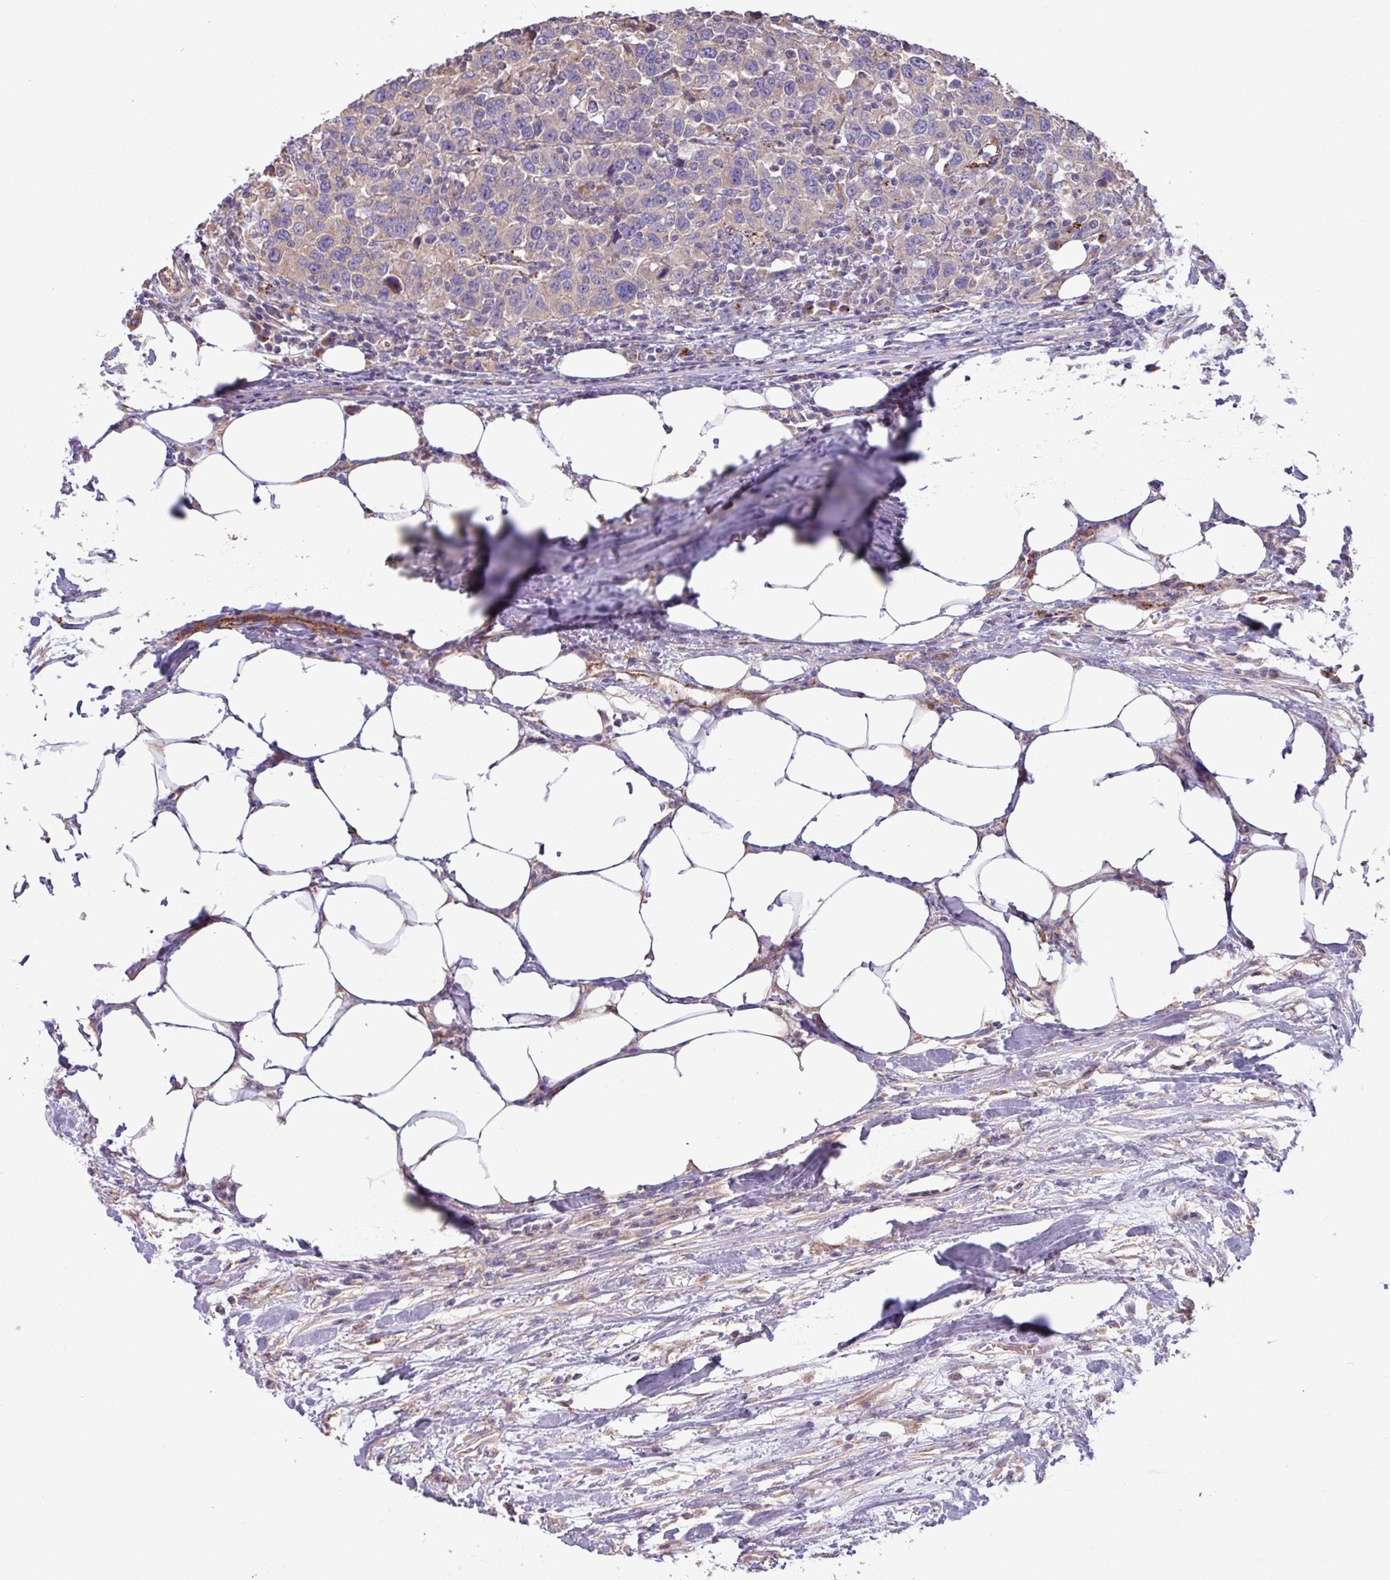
{"staining": {"intensity": "negative", "quantity": "none", "location": "none"}, "tissue": "urothelial cancer", "cell_type": "Tumor cells", "image_type": "cancer", "snomed": [{"axis": "morphology", "description": "Urothelial carcinoma, High grade"}, {"axis": "topography", "description": "Urinary bladder"}], "caption": "Tumor cells are negative for protein expression in human urothelial carcinoma (high-grade). (DAB immunohistochemistry, high magnification).", "gene": "PPM1J", "patient": {"sex": "male", "age": 61}}